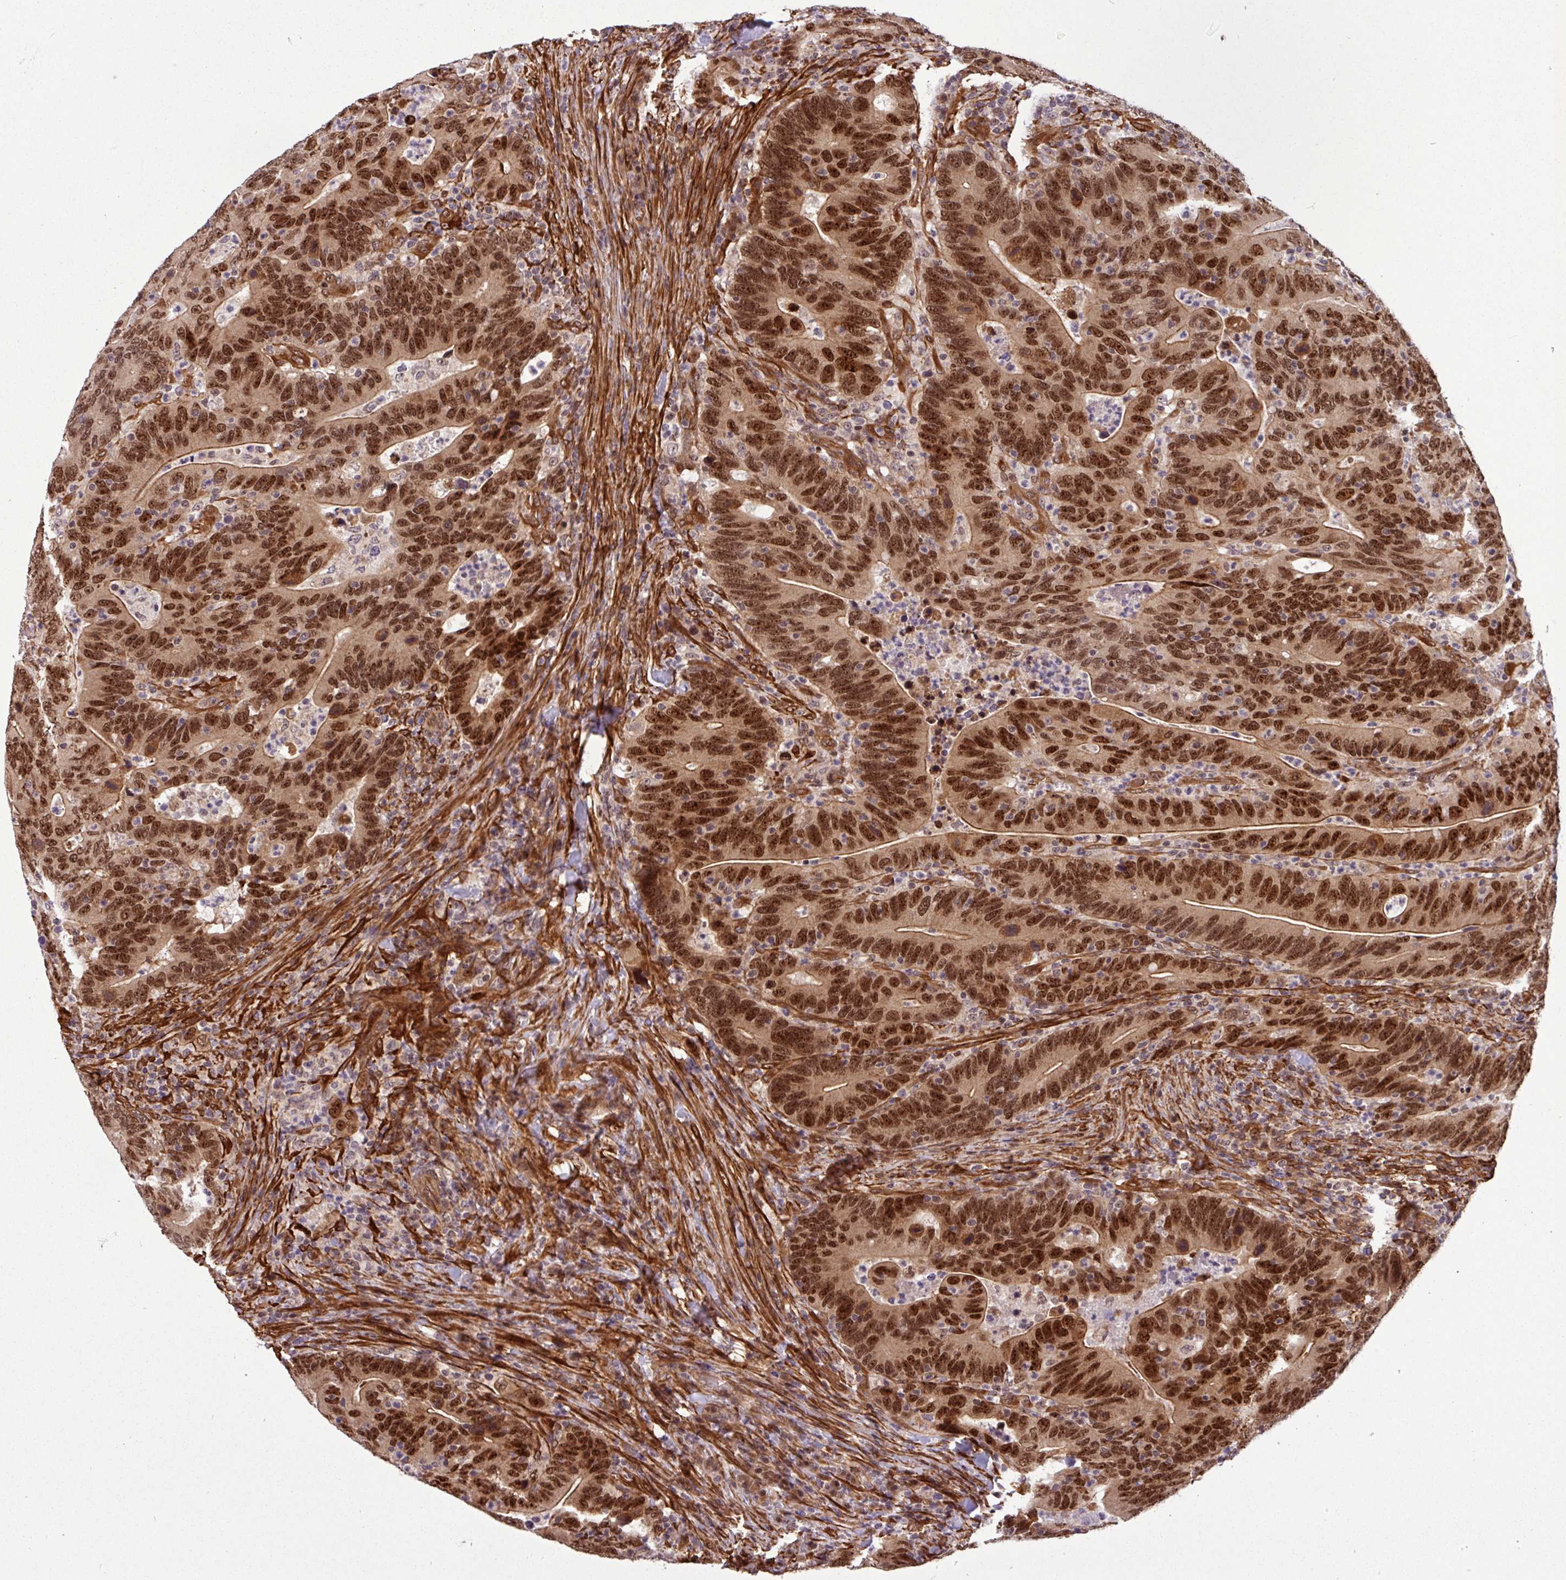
{"staining": {"intensity": "strong", "quantity": ">75%", "location": "cytoplasmic/membranous,nuclear"}, "tissue": "colorectal cancer", "cell_type": "Tumor cells", "image_type": "cancer", "snomed": [{"axis": "morphology", "description": "Adenocarcinoma, NOS"}, {"axis": "topography", "description": "Colon"}], "caption": "This micrograph reveals IHC staining of colorectal cancer, with high strong cytoplasmic/membranous and nuclear expression in approximately >75% of tumor cells.", "gene": "C7orf50", "patient": {"sex": "female", "age": 66}}